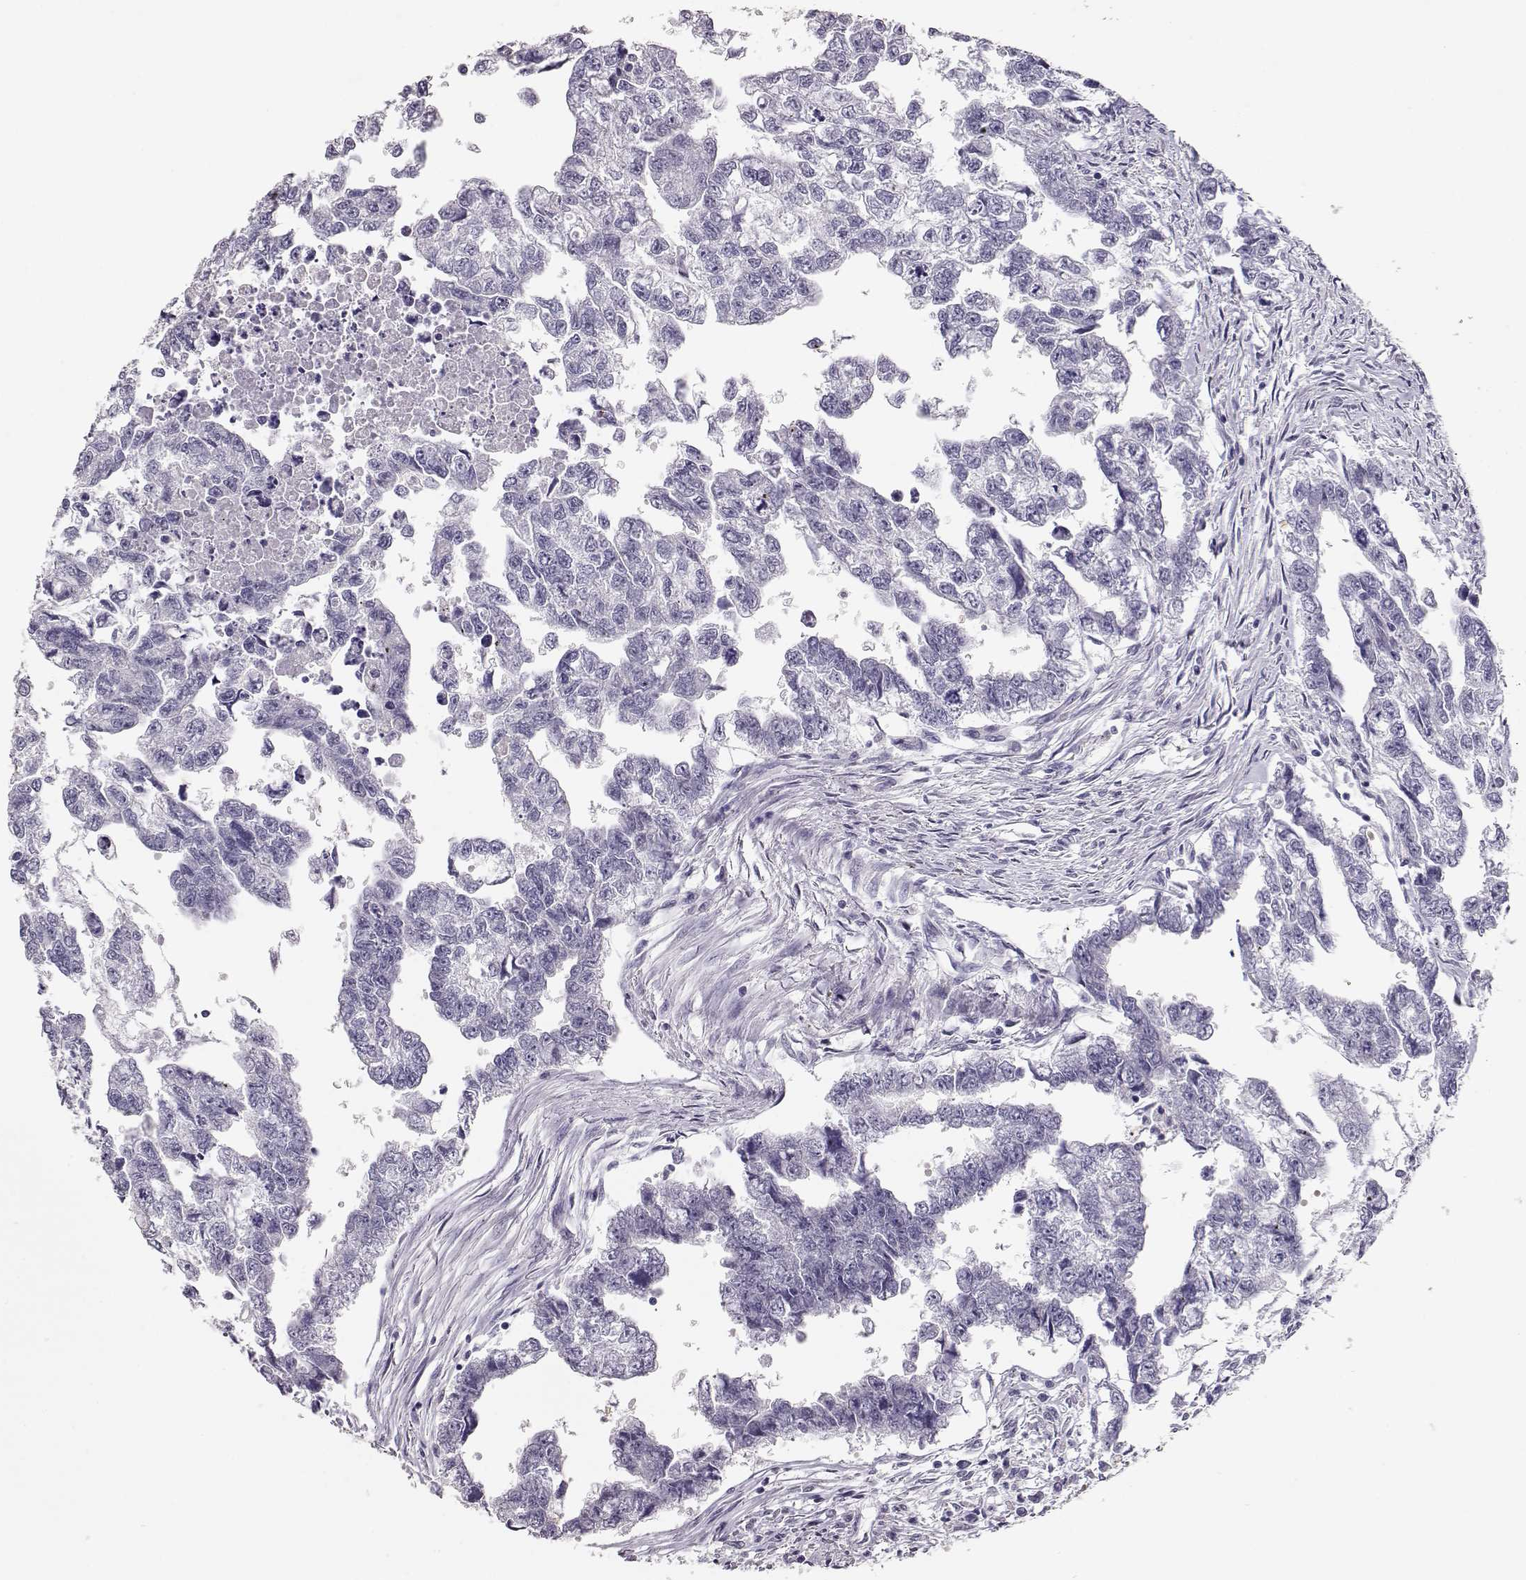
{"staining": {"intensity": "negative", "quantity": "none", "location": "none"}, "tissue": "testis cancer", "cell_type": "Tumor cells", "image_type": "cancer", "snomed": [{"axis": "morphology", "description": "Carcinoma, Embryonal, NOS"}, {"axis": "morphology", "description": "Teratoma, malignant, NOS"}, {"axis": "topography", "description": "Testis"}], "caption": "This is a image of IHC staining of testis cancer (embryonal carcinoma), which shows no positivity in tumor cells. The staining was performed using DAB (3,3'-diaminobenzidine) to visualize the protein expression in brown, while the nuclei were stained in blue with hematoxylin (Magnification: 20x).", "gene": "MAGEC1", "patient": {"sex": "male", "age": 44}}